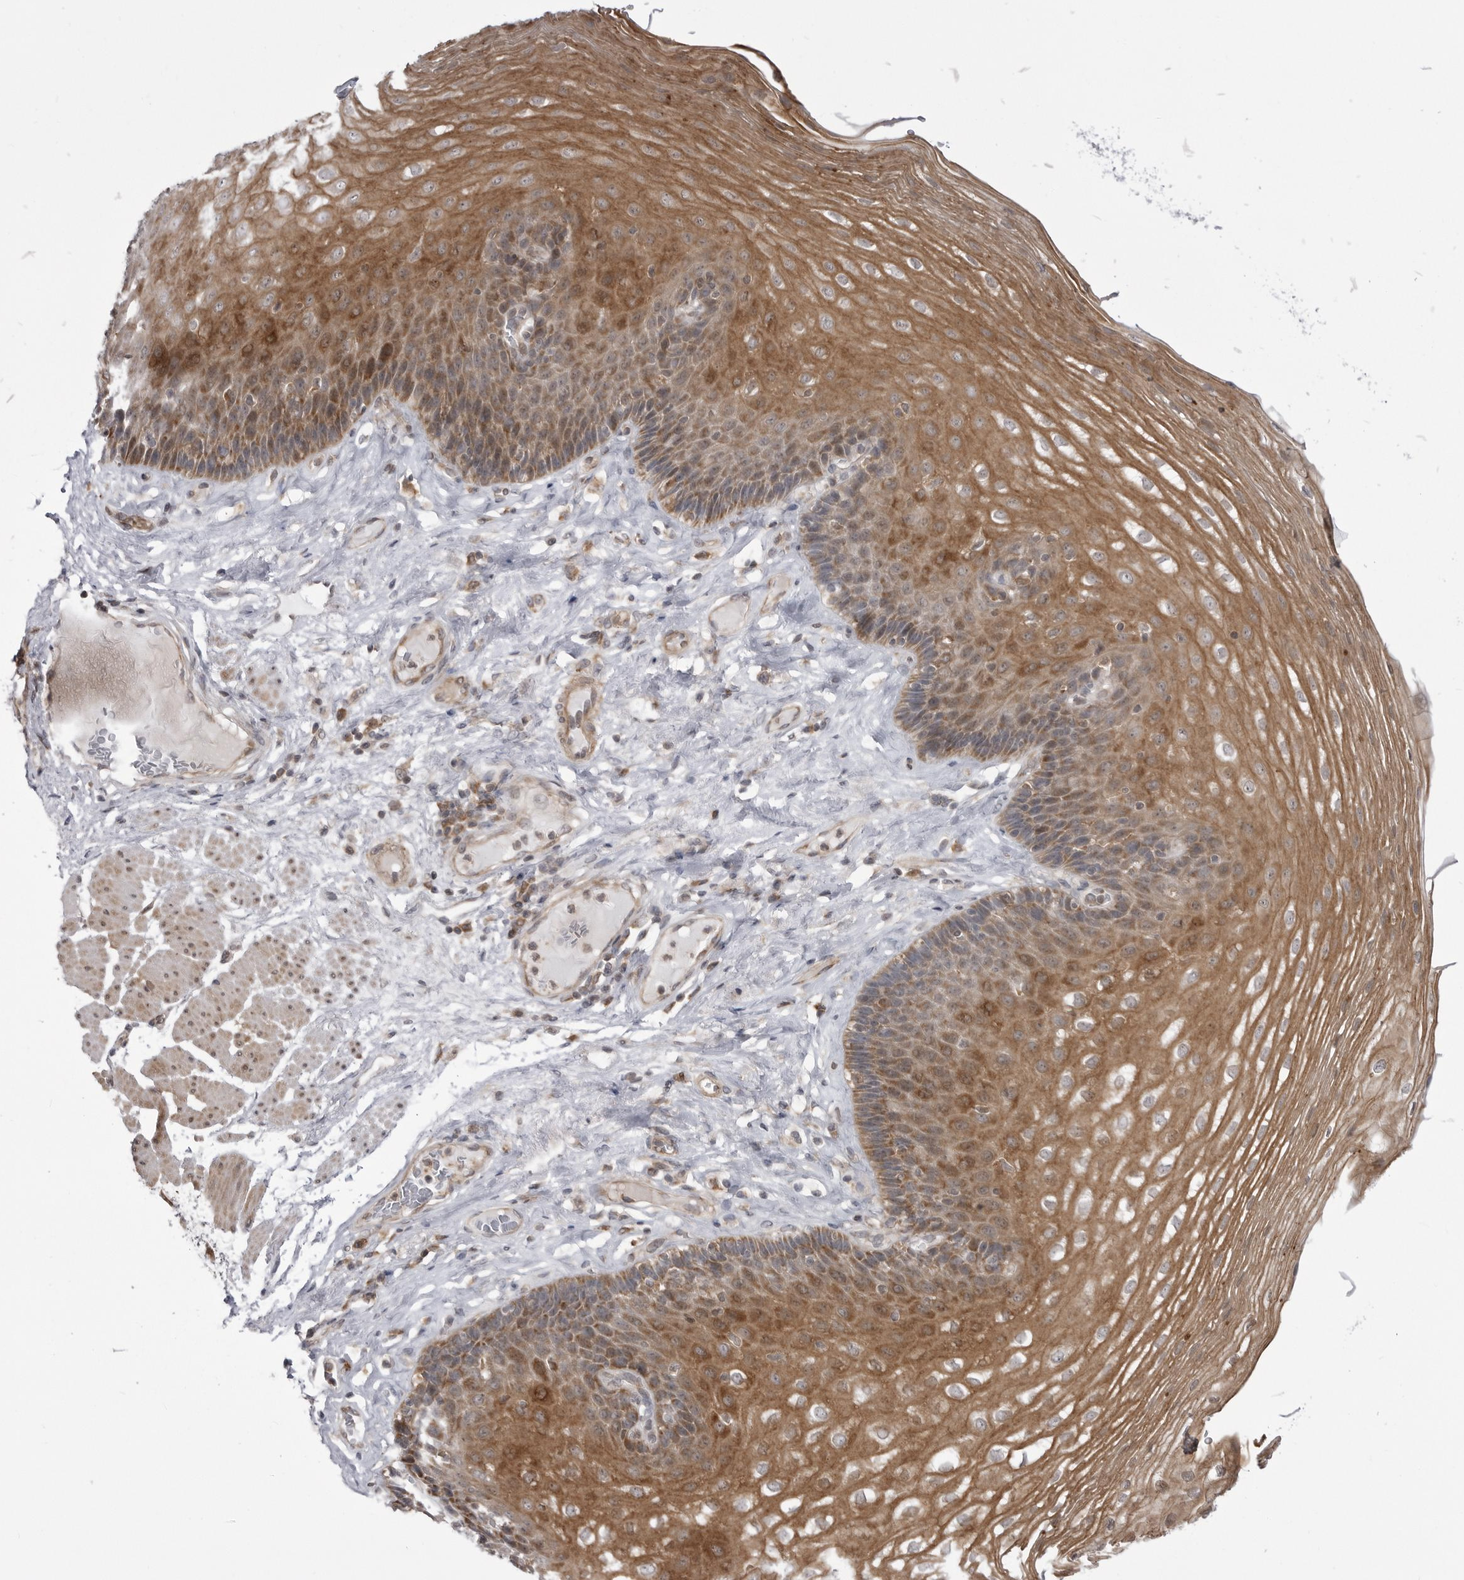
{"staining": {"intensity": "moderate", "quantity": "25%-75%", "location": "cytoplasmic/membranous"}, "tissue": "esophagus", "cell_type": "Squamous epithelial cells", "image_type": "normal", "snomed": [{"axis": "morphology", "description": "Normal tissue, NOS"}, {"axis": "topography", "description": "Esophagus"}], "caption": "An immunohistochemistry micrograph of normal tissue is shown. Protein staining in brown labels moderate cytoplasmic/membranous positivity in esophagus within squamous epithelial cells.", "gene": "CCDC18", "patient": {"sex": "female", "age": 66}}